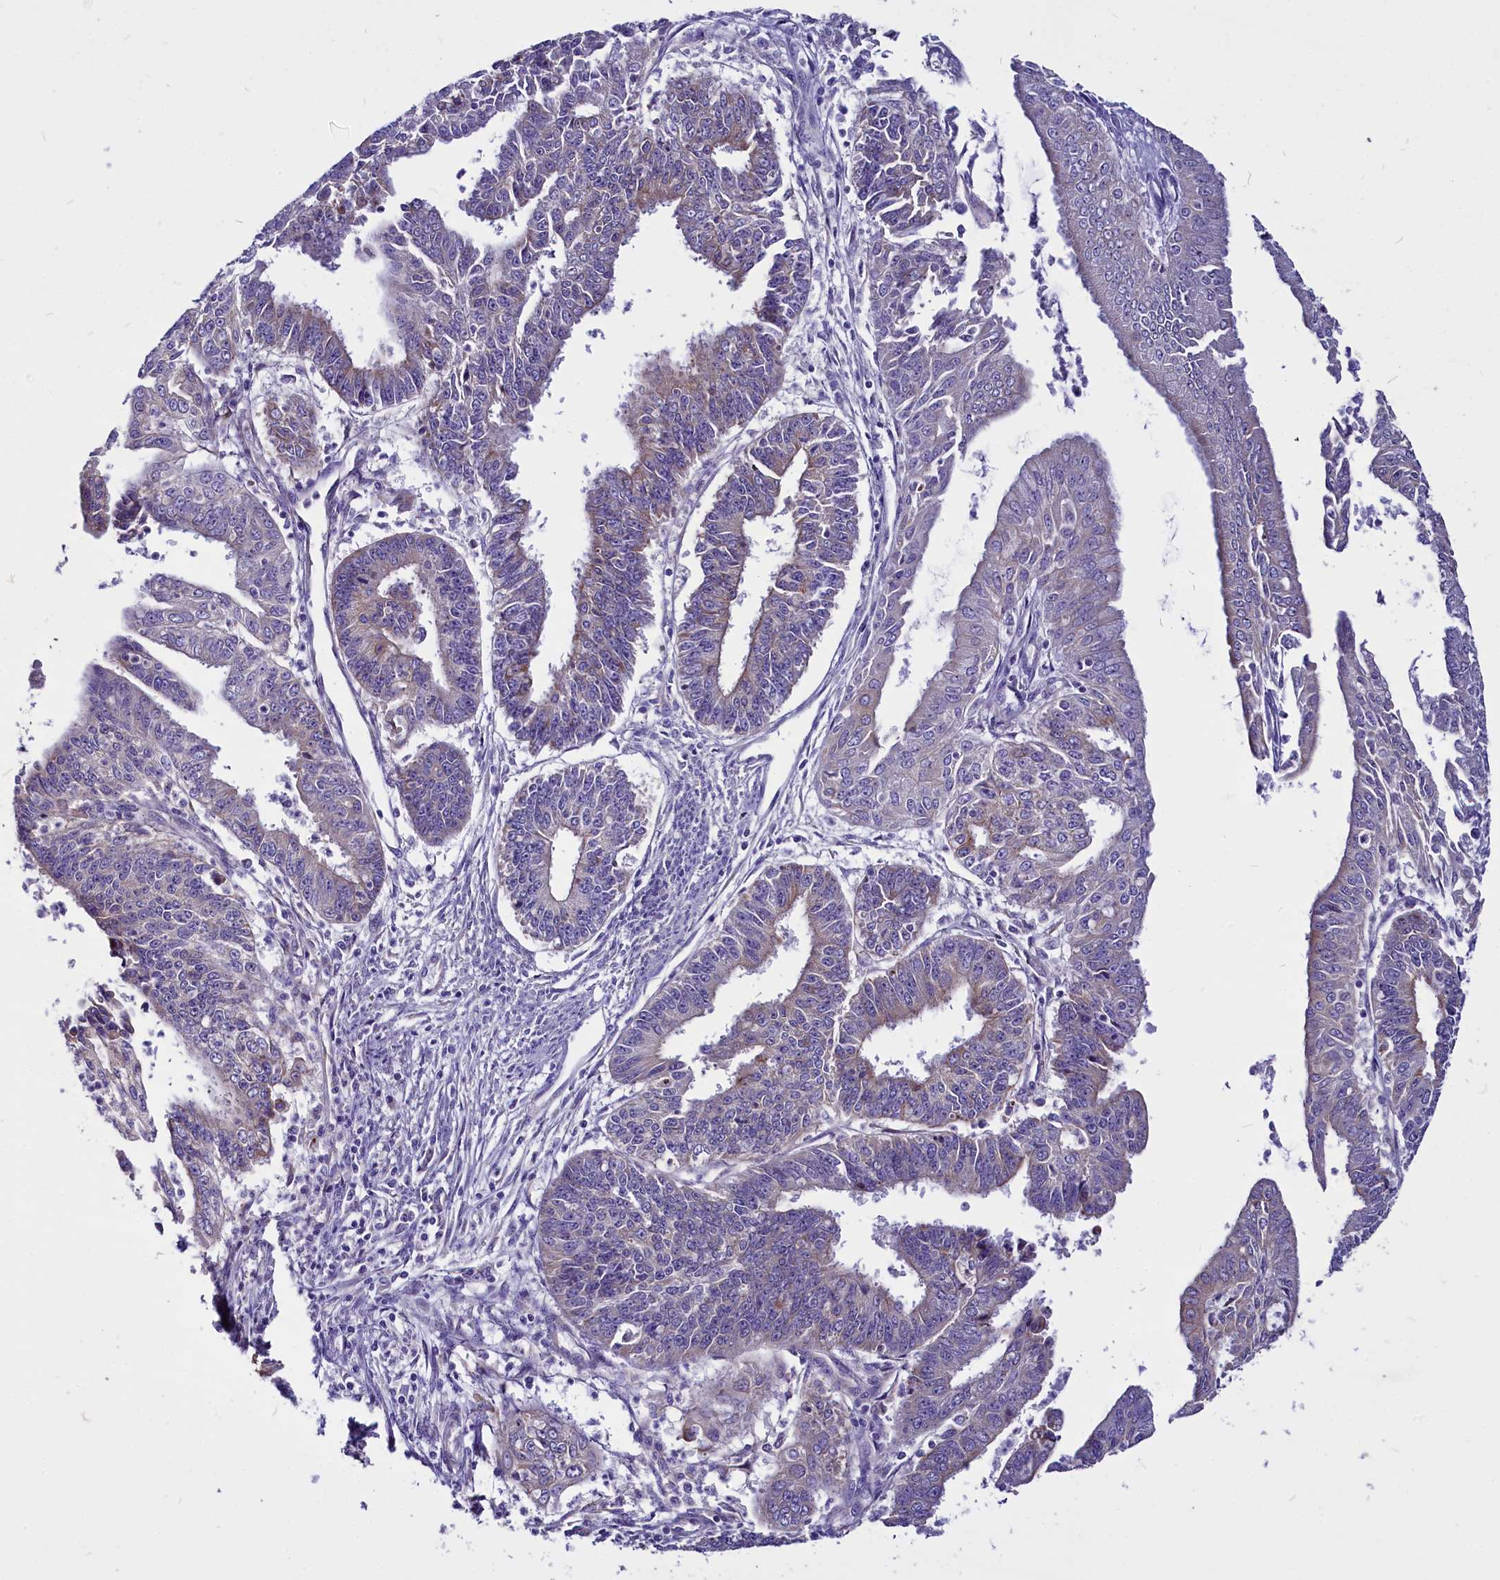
{"staining": {"intensity": "weak", "quantity": "<25%", "location": "cytoplasmic/membranous"}, "tissue": "endometrial cancer", "cell_type": "Tumor cells", "image_type": "cancer", "snomed": [{"axis": "morphology", "description": "Adenocarcinoma, NOS"}, {"axis": "topography", "description": "Endometrium"}], "caption": "The photomicrograph shows no staining of tumor cells in endometrial adenocarcinoma.", "gene": "CEP170", "patient": {"sex": "female", "age": 73}}